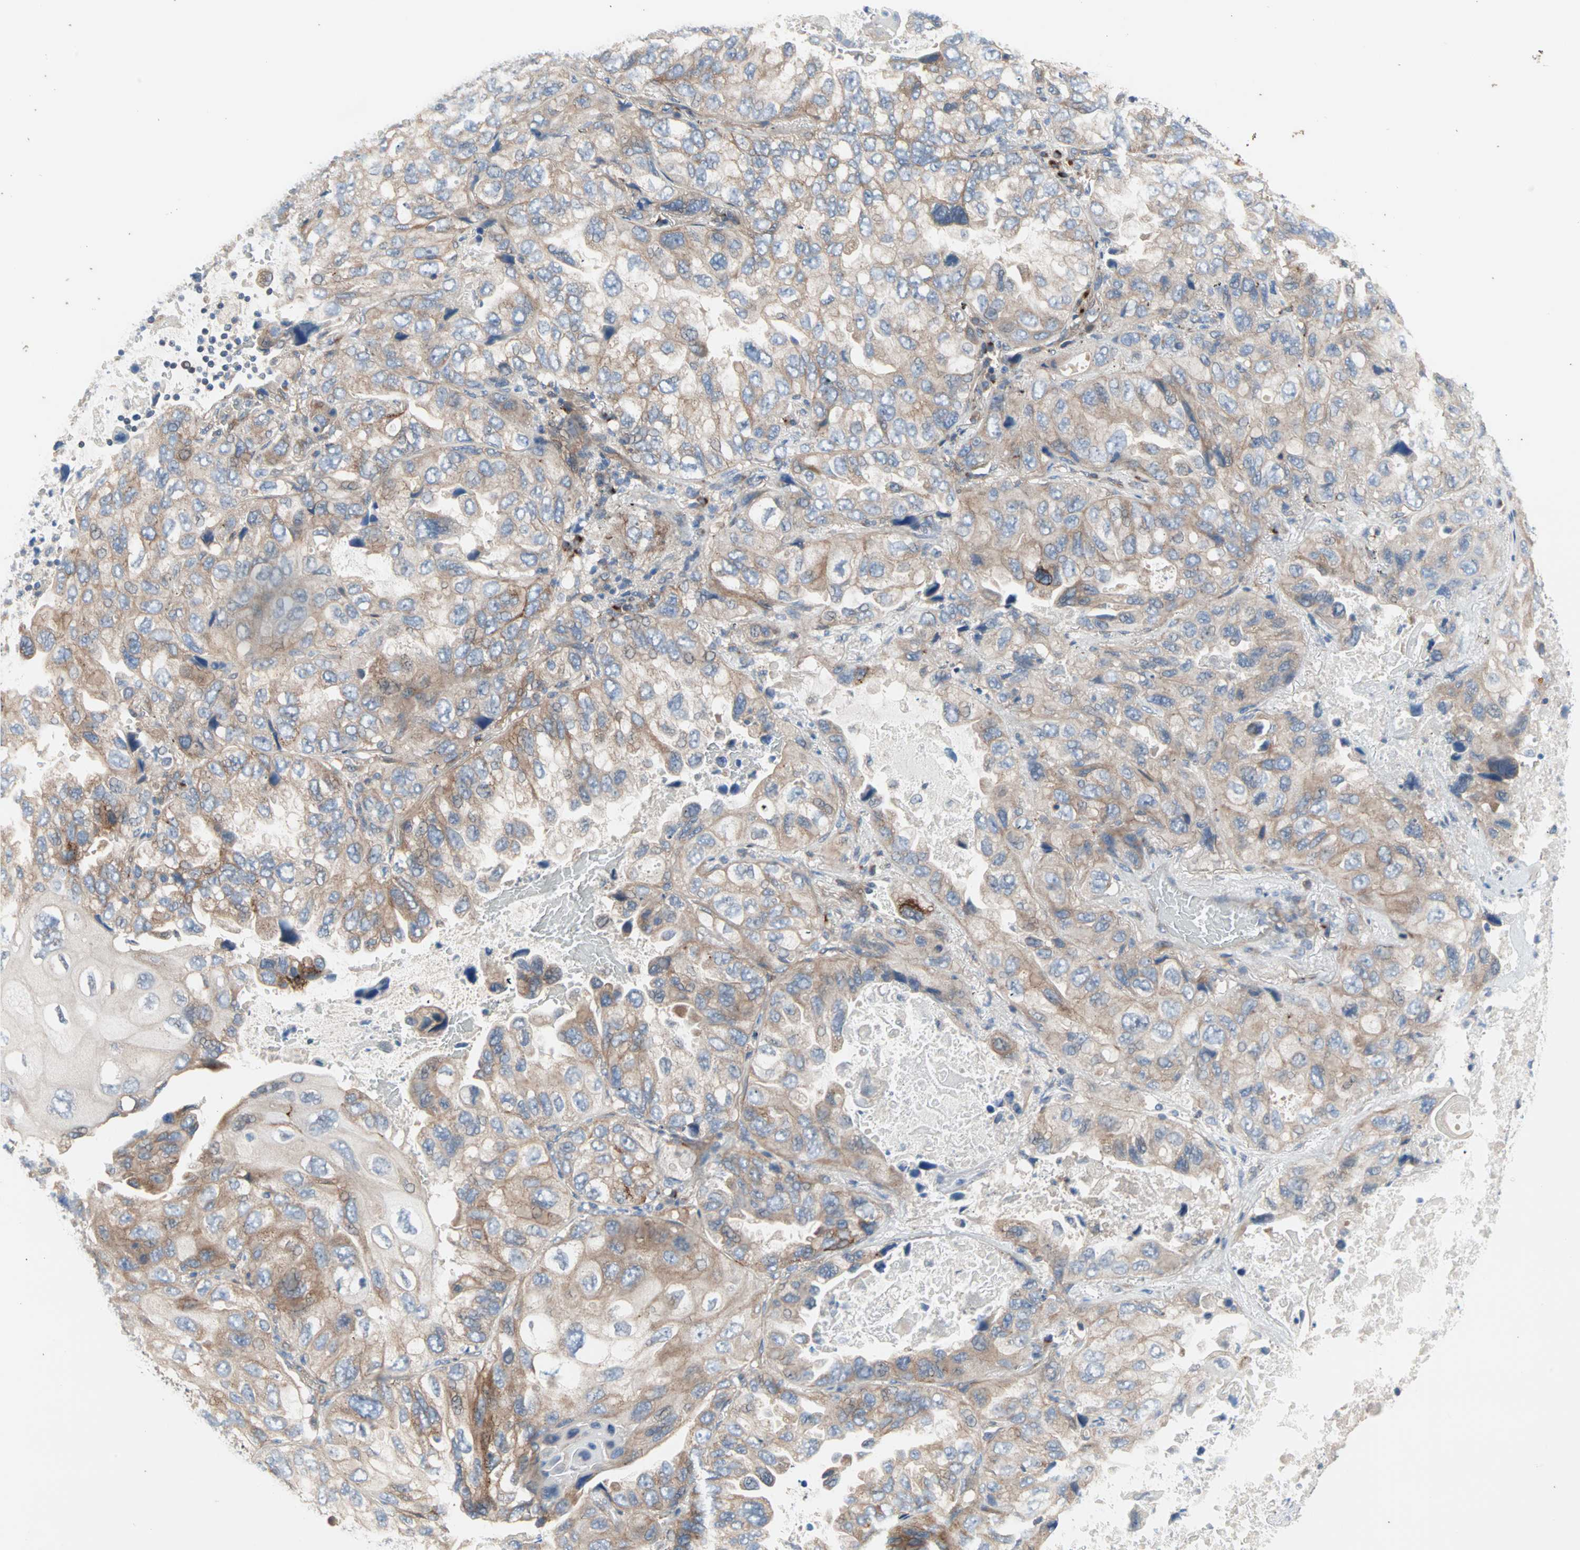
{"staining": {"intensity": "moderate", "quantity": "25%-75%", "location": "cytoplasmic/membranous"}, "tissue": "lung cancer", "cell_type": "Tumor cells", "image_type": "cancer", "snomed": [{"axis": "morphology", "description": "Squamous cell carcinoma, NOS"}, {"axis": "topography", "description": "Lung"}], "caption": "Moderate cytoplasmic/membranous expression is present in about 25%-75% of tumor cells in lung squamous cell carcinoma. (brown staining indicates protein expression, while blue staining denotes nuclei).", "gene": "PDE8A", "patient": {"sex": "female", "age": 73}}